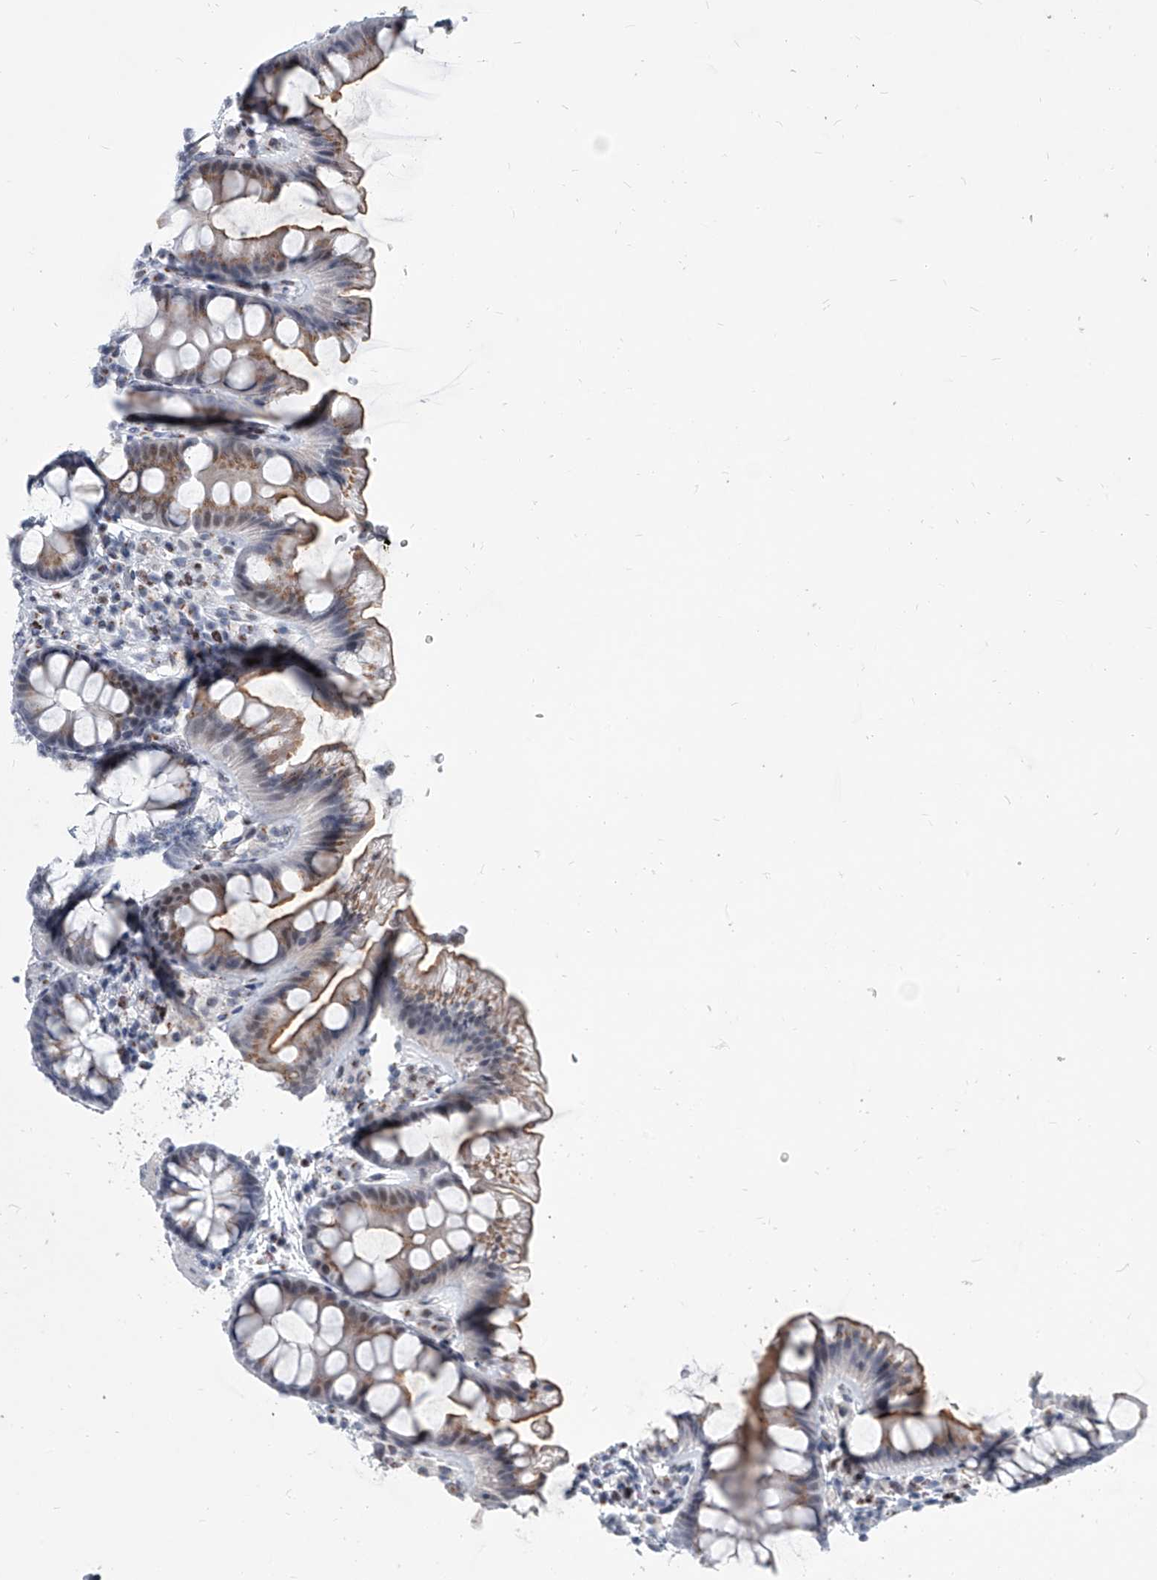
{"staining": {"intensity": "negative", "quantity": "none", "location": "none"}, "tissue": "colon", "cell_type": "Endothelial cells", "image_type": "normal", "snomed": [{"axis": "morphology", "description": "Normal tissue, NOS"}, {"axis": "topography", "description": "Colon"}], "caption": "High power microscopy photomicrograph of an immunohistochemistry (IHC) image of normal colon, revealing no significant staining in endothelial cells. (Stains: DAB (3,3'-diaminobenzidine) immunohistochemistry with hematoxylin counter stain, Microscopy: brightfield microscopy at high magnification).", "gene": "EVA1C", "patient": {"sex": "female", "age": 62}}